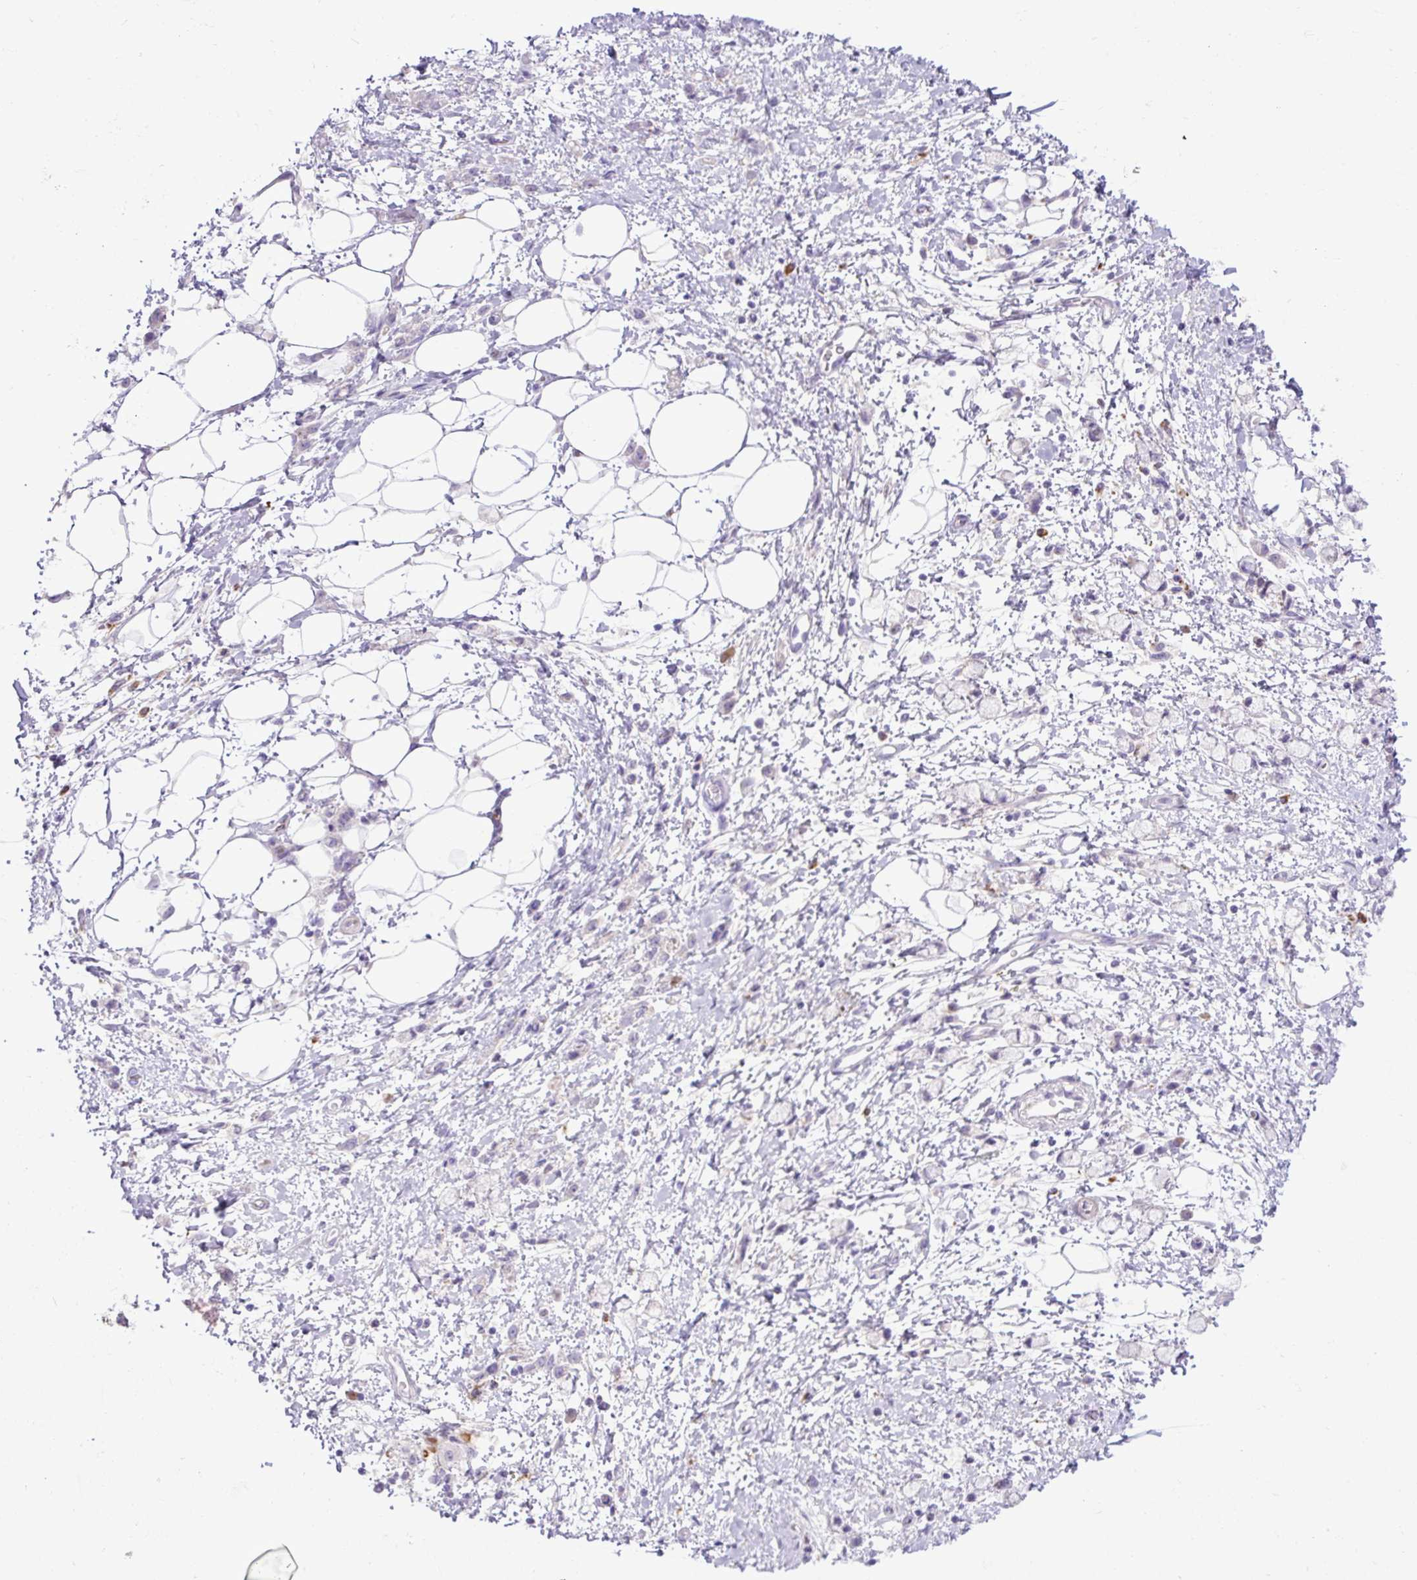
{"staining": {"intensity": "negative", "quantity": "none", "location": "none"}, "tissue": "stomach cancer", "cell_type": "Tumor cells", "image_type": "cancer", "snomed": [{"axis": "morphology", "description": "Adenocarcinoma, NOS"}, {"axis": "topography", "description": "Stomach"}], "caption": "Image shows no protein staining in tumor cells of stomach cancer (adenocarcinoma) tissue.", "gene": "SPTBN5", "patient": {"sex": "female", "age": 60}}